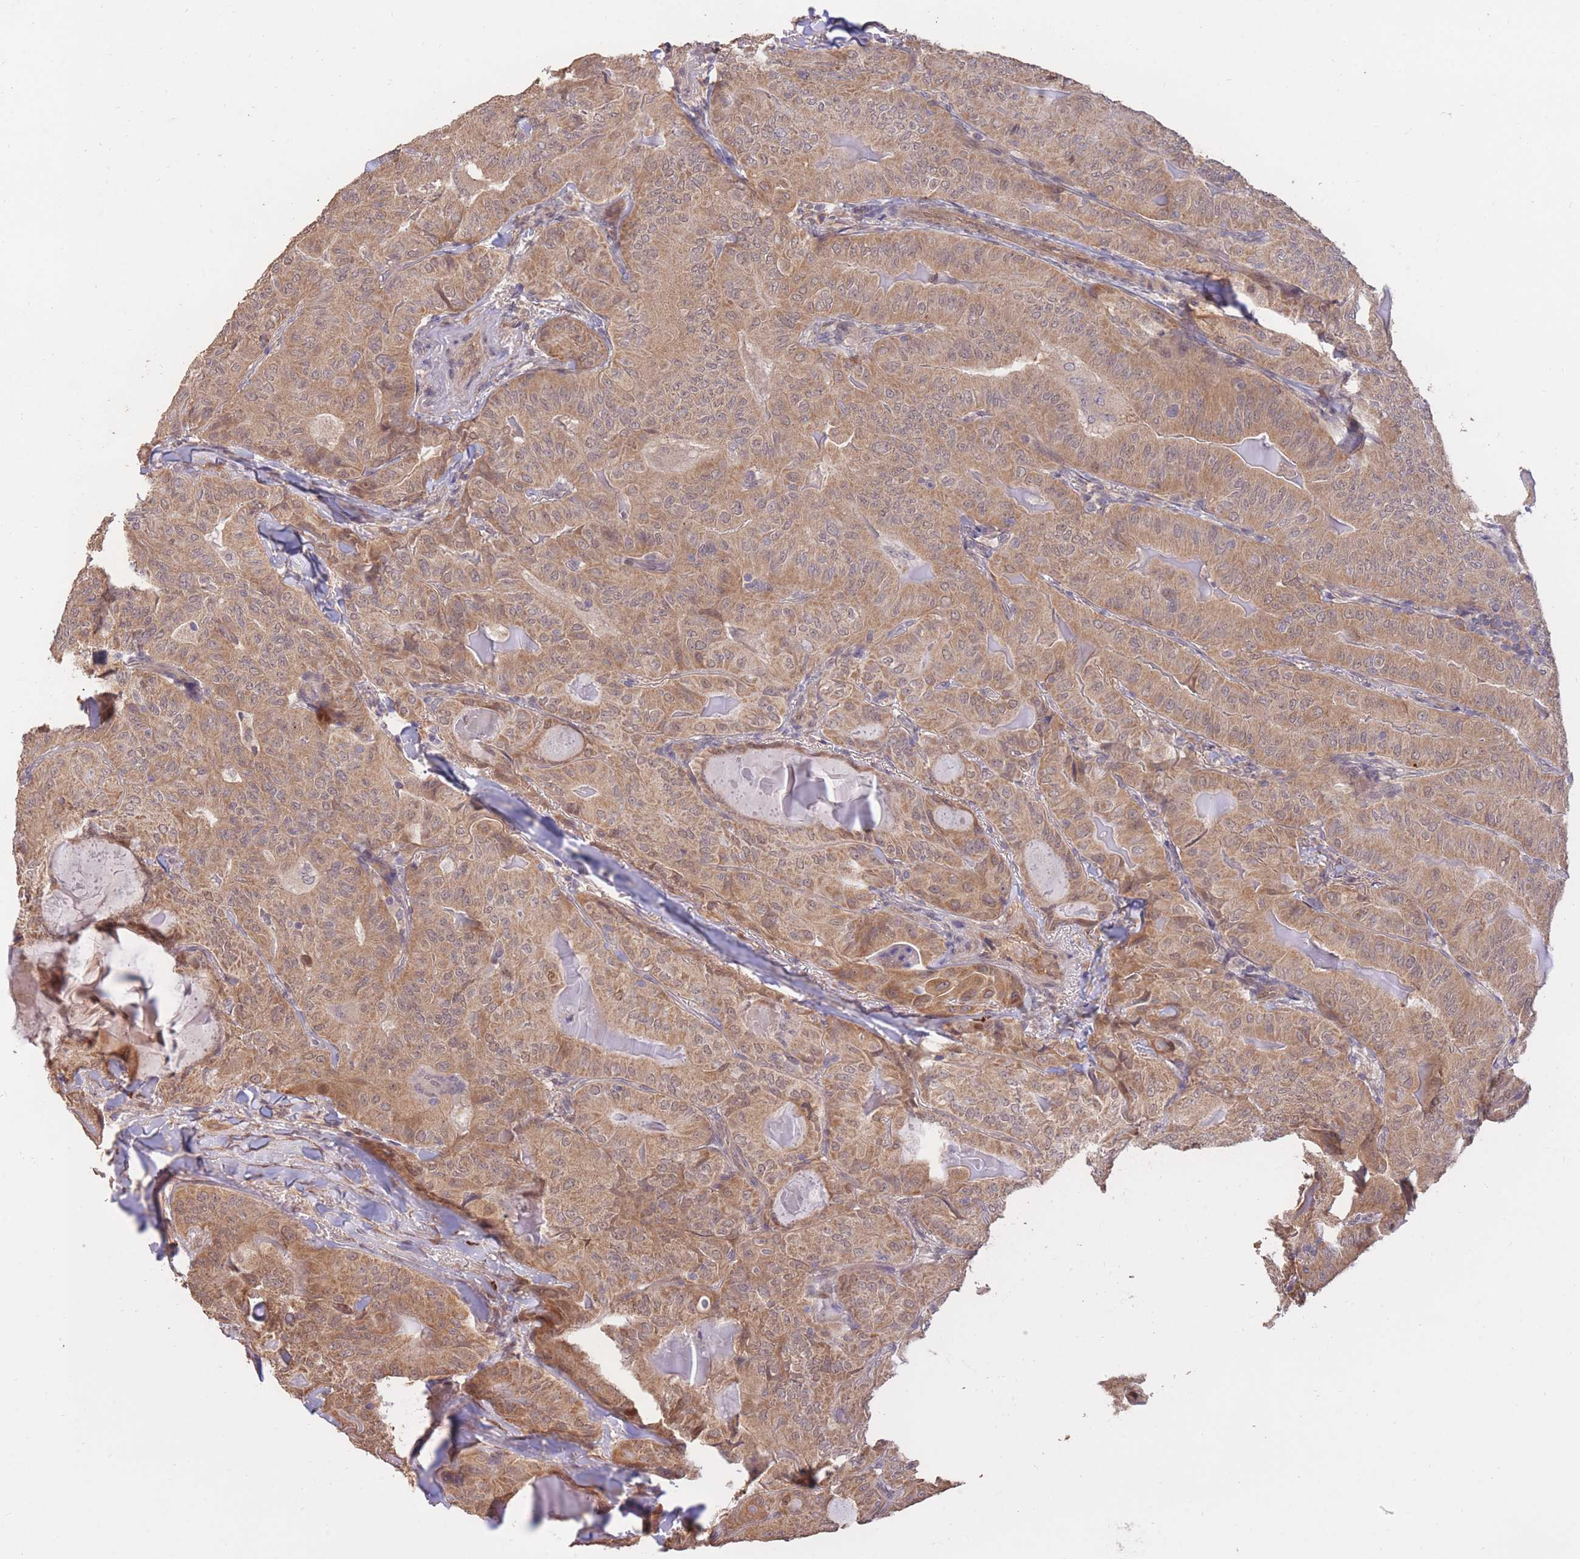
{"staining": {"intensity": "moderate", "quantity": ">75%", "location": "cytoplasmic/membranous"}, "tissue": "thyroid cancer", "cell_type": "Tumor cells", "image_type": "cancer", "snomed": [{"axis": "morphology", "description": "Papillary adenocarcinoma, NOS"}, {"axis": "topography", "description": "Thyroid gland"}], "caption": "Protein staining of thyroid cancer tissue exhibits moderate cytoplasmic/membranous staining in about >75% of tumor cells.", "gene": "RGS14", "patient": {"sex": "female", "age": 68}}